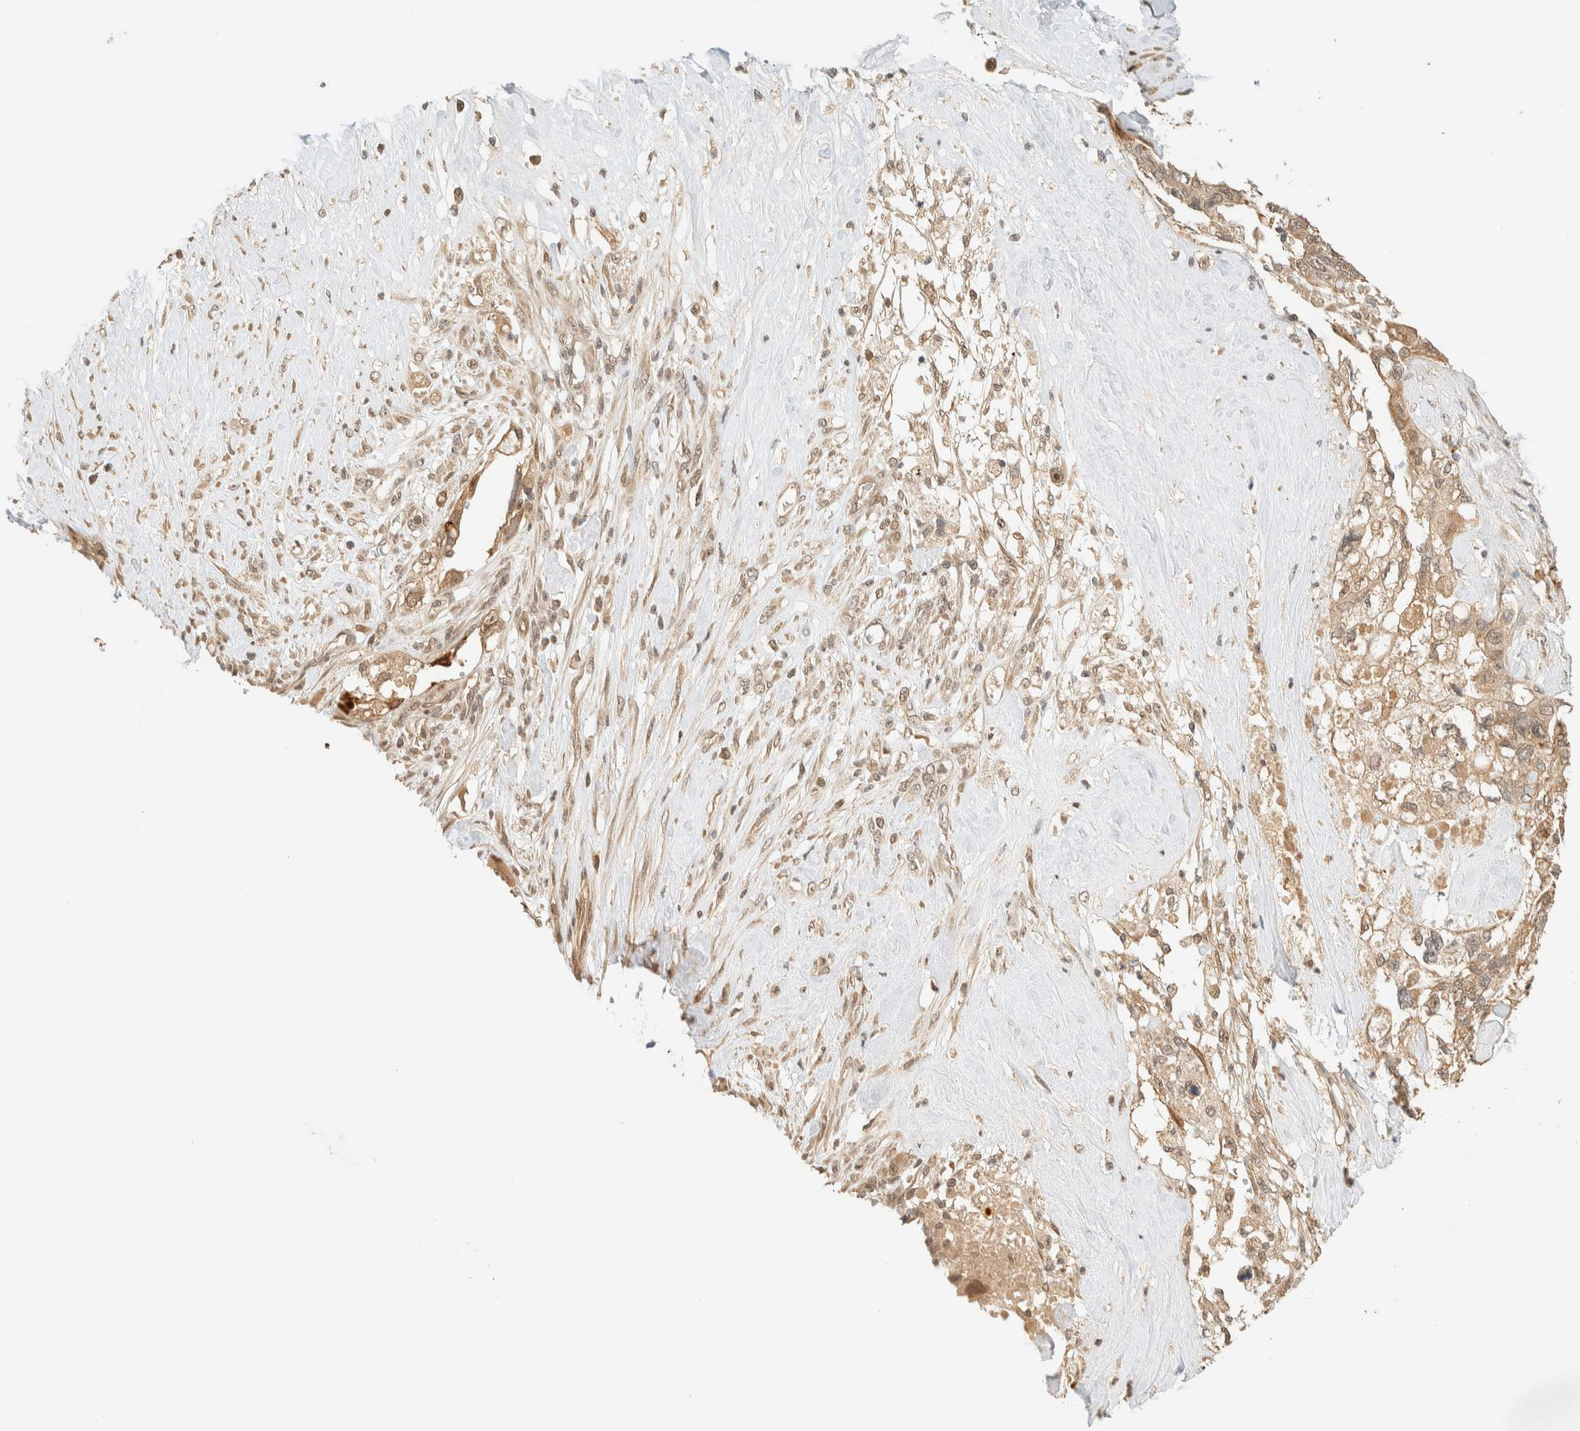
{"staining": {"intensity": "weak", "quantity": ">75%", "location": "cytoplasmic/membranous"}, "tissue": "pancreatic cancer", "cell_type": "Tumor cells", "image_type": "cancer", "snomed": [{"axis": "morphology", "description": "Adenocarcinoma, NOS"}, {"axis": "topography", "description": "Pancreas"}], "caption": "Immunohistochemistry of human pancreatic cancer demonstrates low levels of weak cytoplasmic/membranous positivity in about >75% of tumor cells.", "gene": "ZBTB34", "patient": {"sex": "female", "age": 56}}